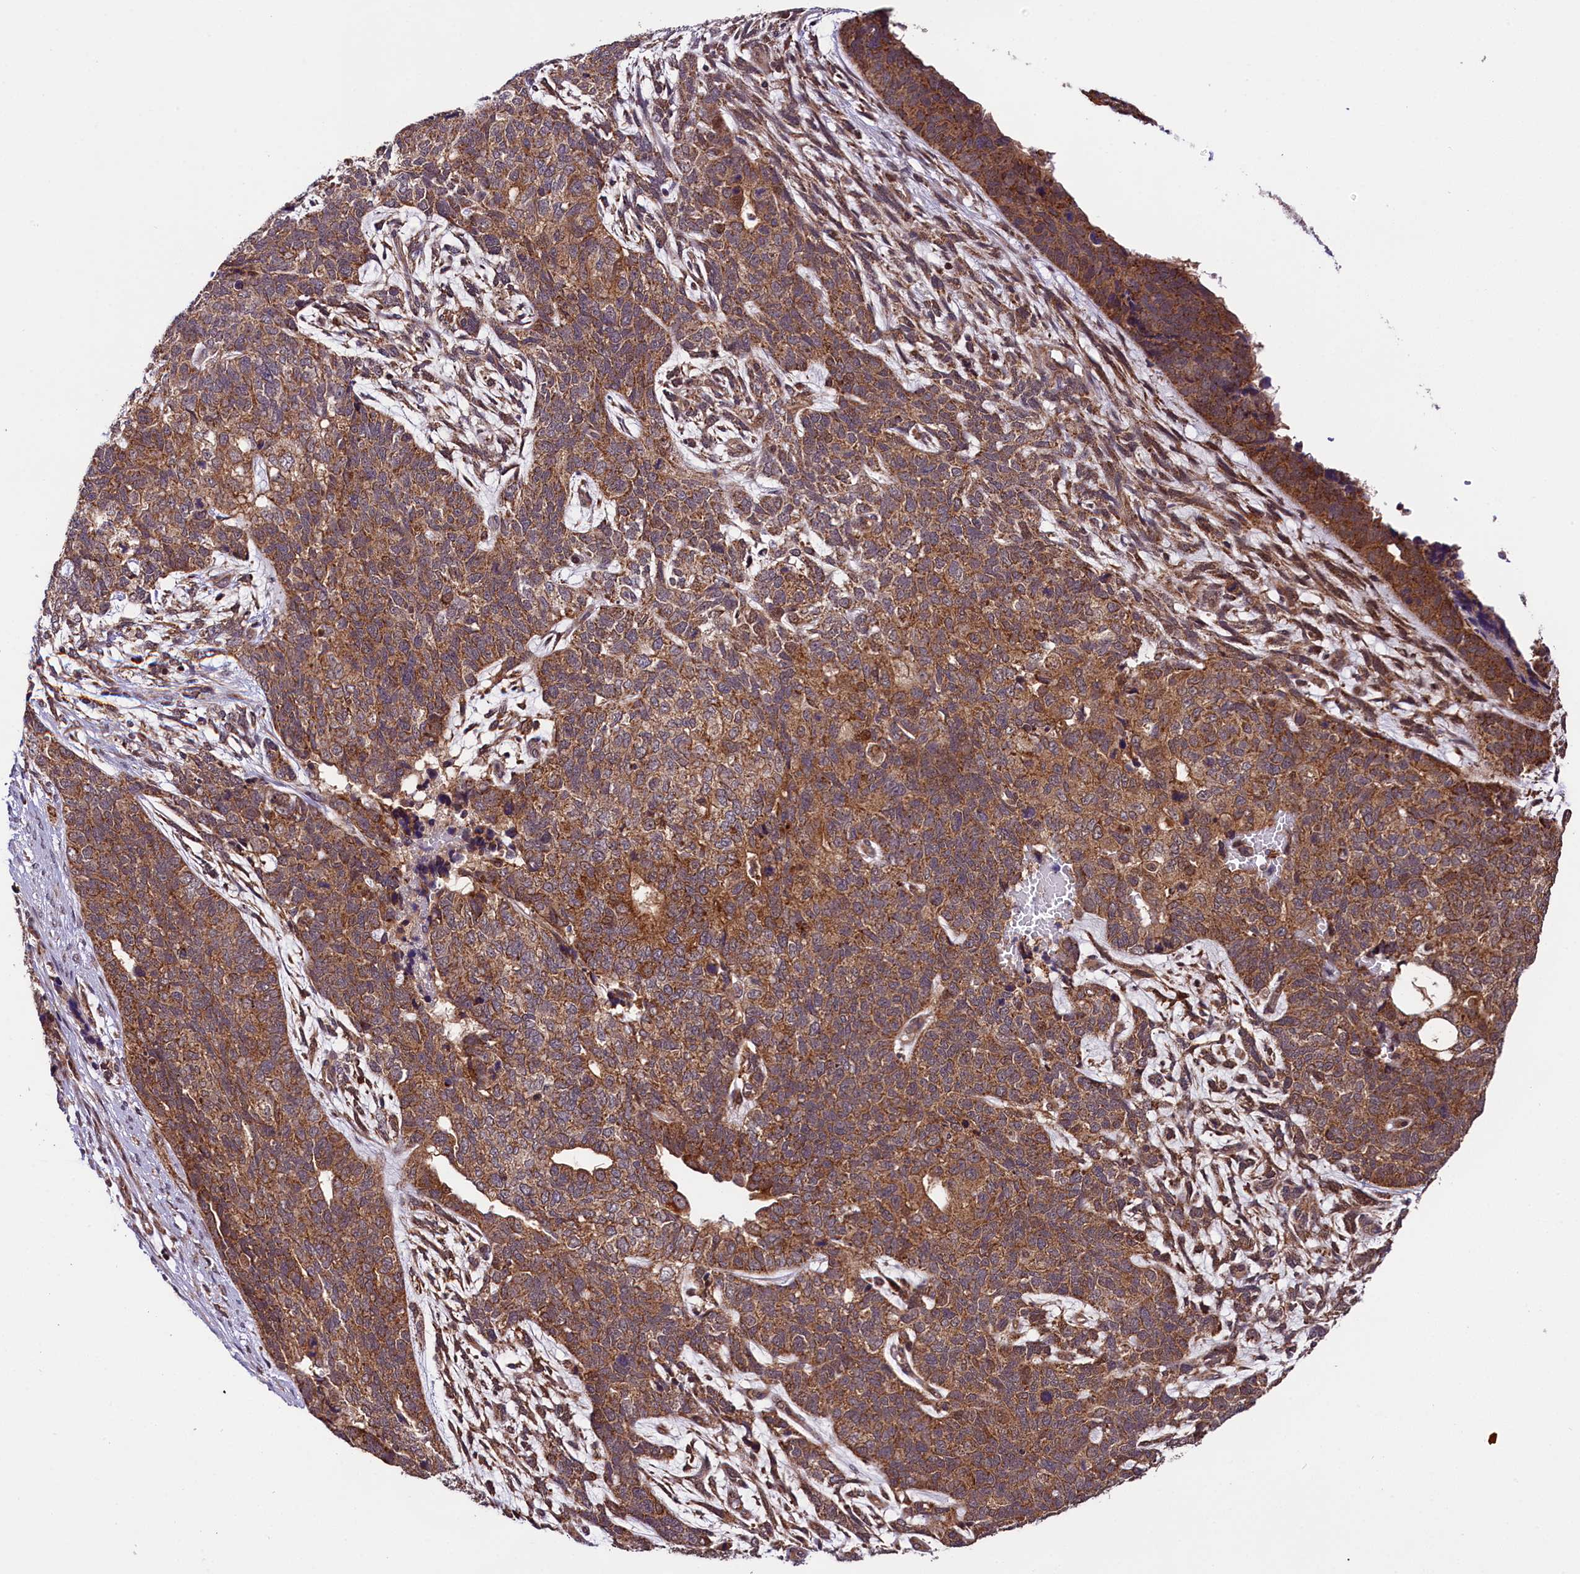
{"staining": {"intensity": "moderate", "quantity": ">75%", "location": "cytoplasmic/membranous"}, "tissue": "cervical cancer", "cell_type": "Tumor cells", "image_type": "cancer", "snomed": [{"axis": "morphology", "description": "Squamous cell carcinoma, NOS"}, {"axis": "topography", "description": "Cervix"}], "caption": "DAB (3,3'-diaminobenzidine) immunohistochemical staining of cervical cancer reveals moderate cytoplasmic/membranous protein positivity in approximately >75% of tumor cells.", "gene": "DOHH", "patient": {"sex": "female", "age": 63}}